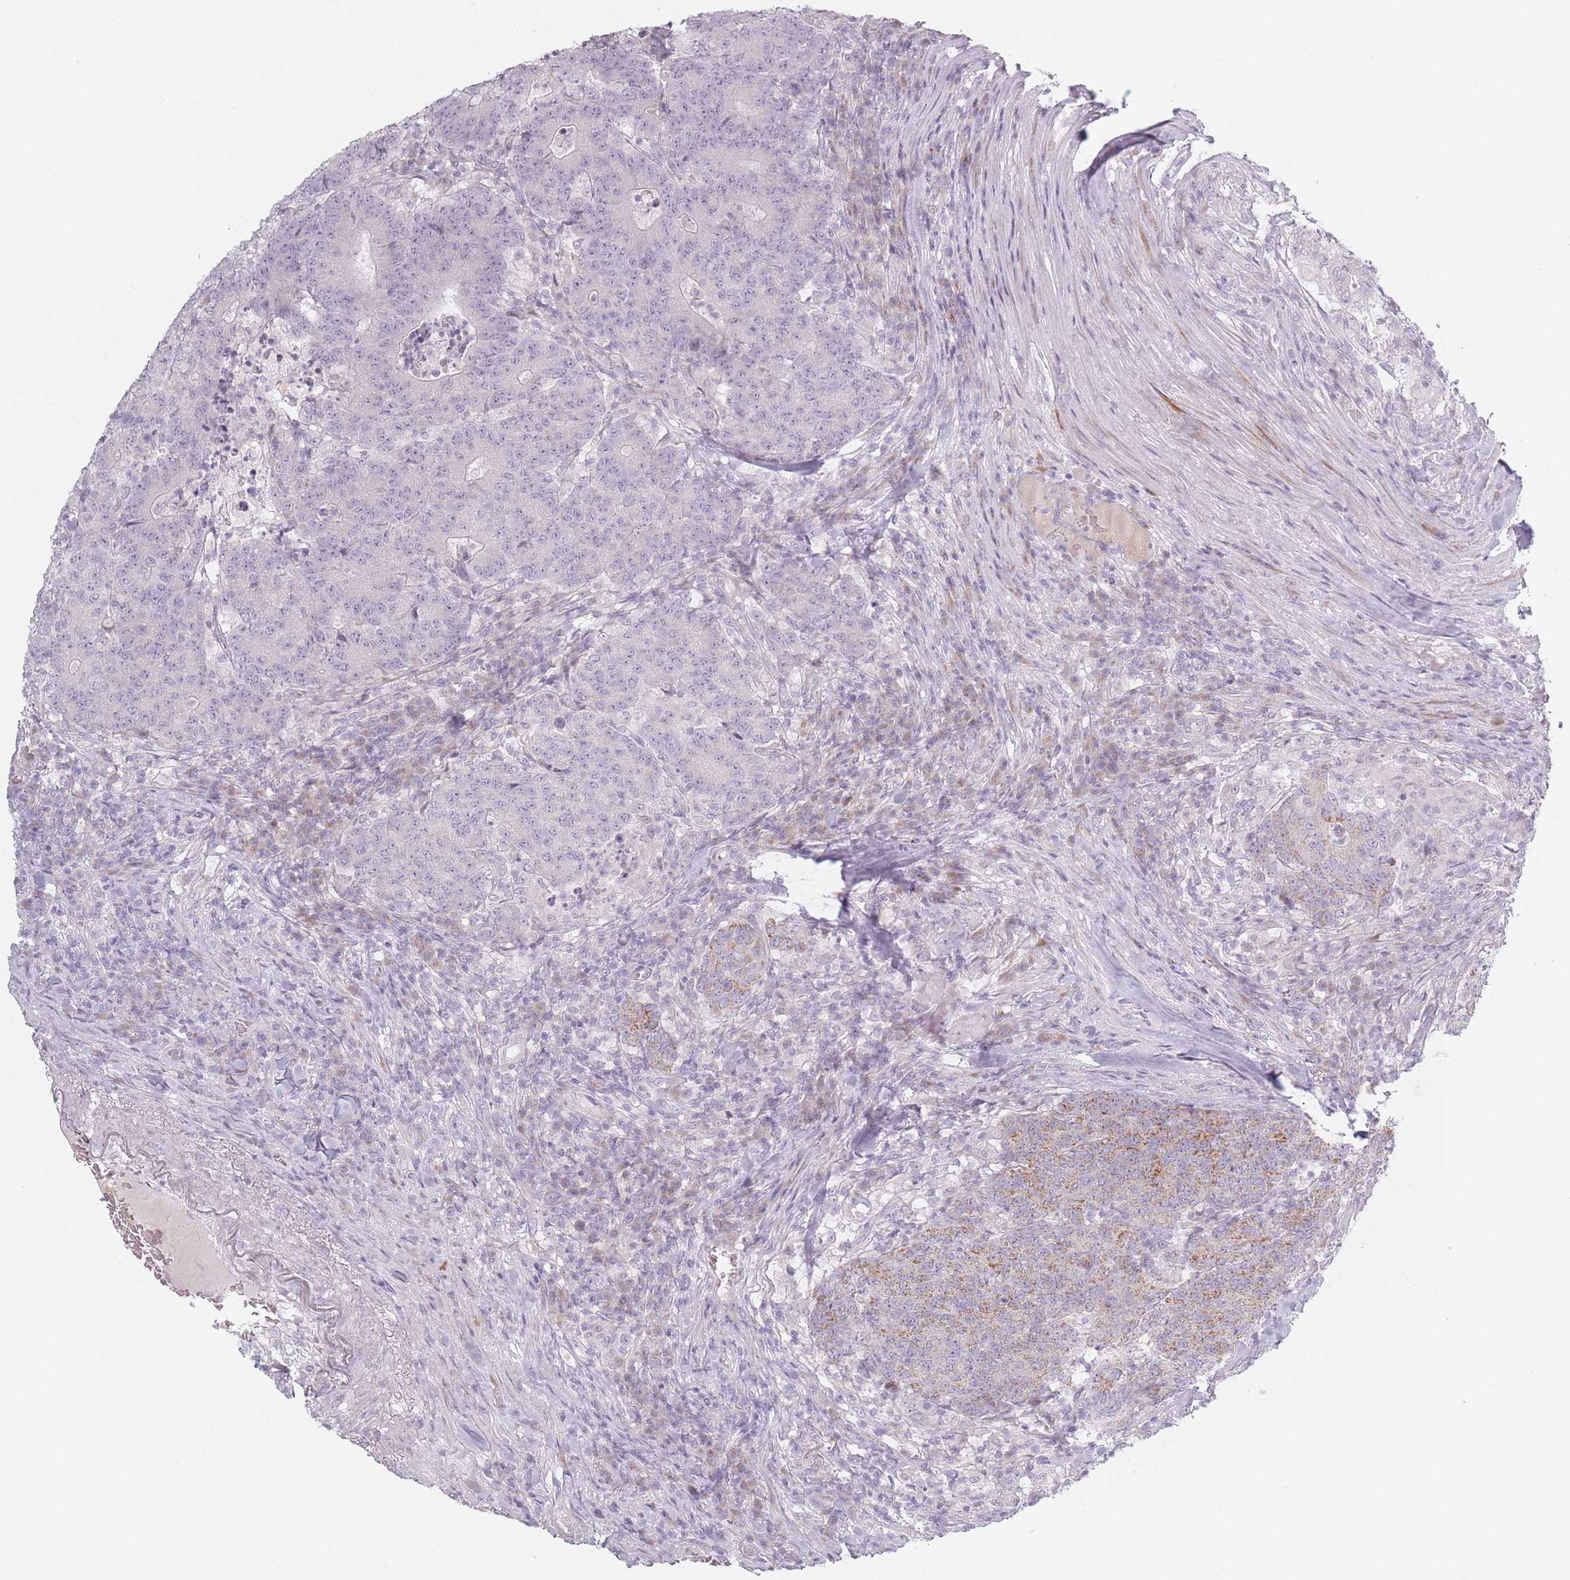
{"staining": {"intensity": "negative", "quantity": "none", "location": "none"}, "tissue": "colorectal cancer", "cell_type": "Tumor cells", "image_type": "cancer", "snomed": [{"axis": "morphology", "description": "Adenocarcinoma, NOS"}, {"axis": "topography", "description": "Colon"}], "caption": "Immunohistochemical staining of human colorectal cancer demonstrates no significant positivity in tumor cells. The staining was performed using DAB to visualize the protein expression in brown, while the nuclei were stained in blue with hematoxylin (Magnification: 20x).", "gene": "RASL10B", "patient": {"sex": "female", "age": 75}}